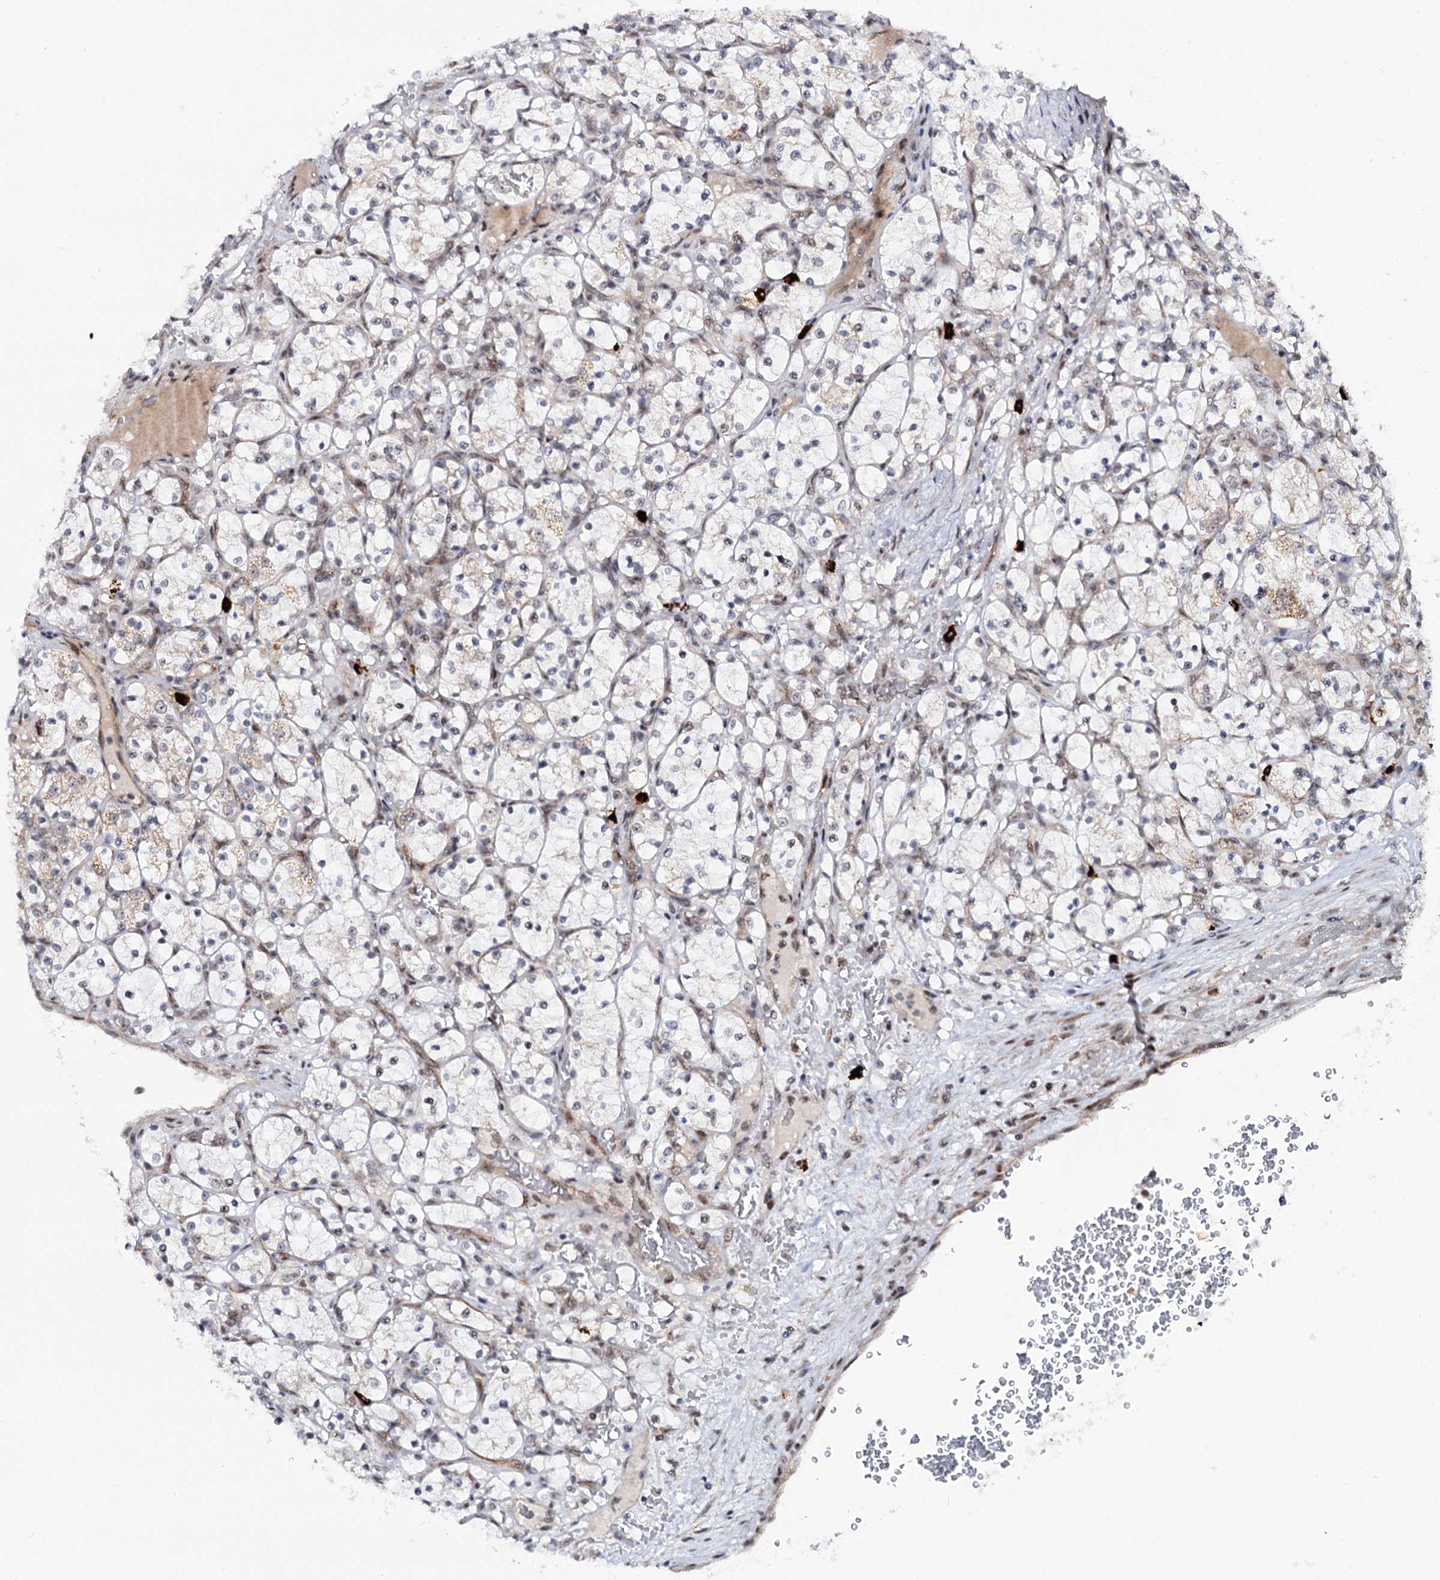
{"staining": {"intensity": "negative", "quantity": "none", "location": "none"}, "tissue": "renal cancer", "cell_type": "Tumor cells", "image_type": "cancer", "snomed": [{"axis": "morphology", "description": "Adenocarcinoma, NOS"}, {"axis": "topography", "description": "Kidney"}], "caption": "Adenocarcinoma (renal) was stained to show a protein in brown. There is no significant expression in tumor cells. (Brightfield microscopy of DAB (3,3'-diaminobenzidine) immunohistochemistry at high magnification).", "gene": "BUD13", "patient": {"sex": "female", "age": 69}}